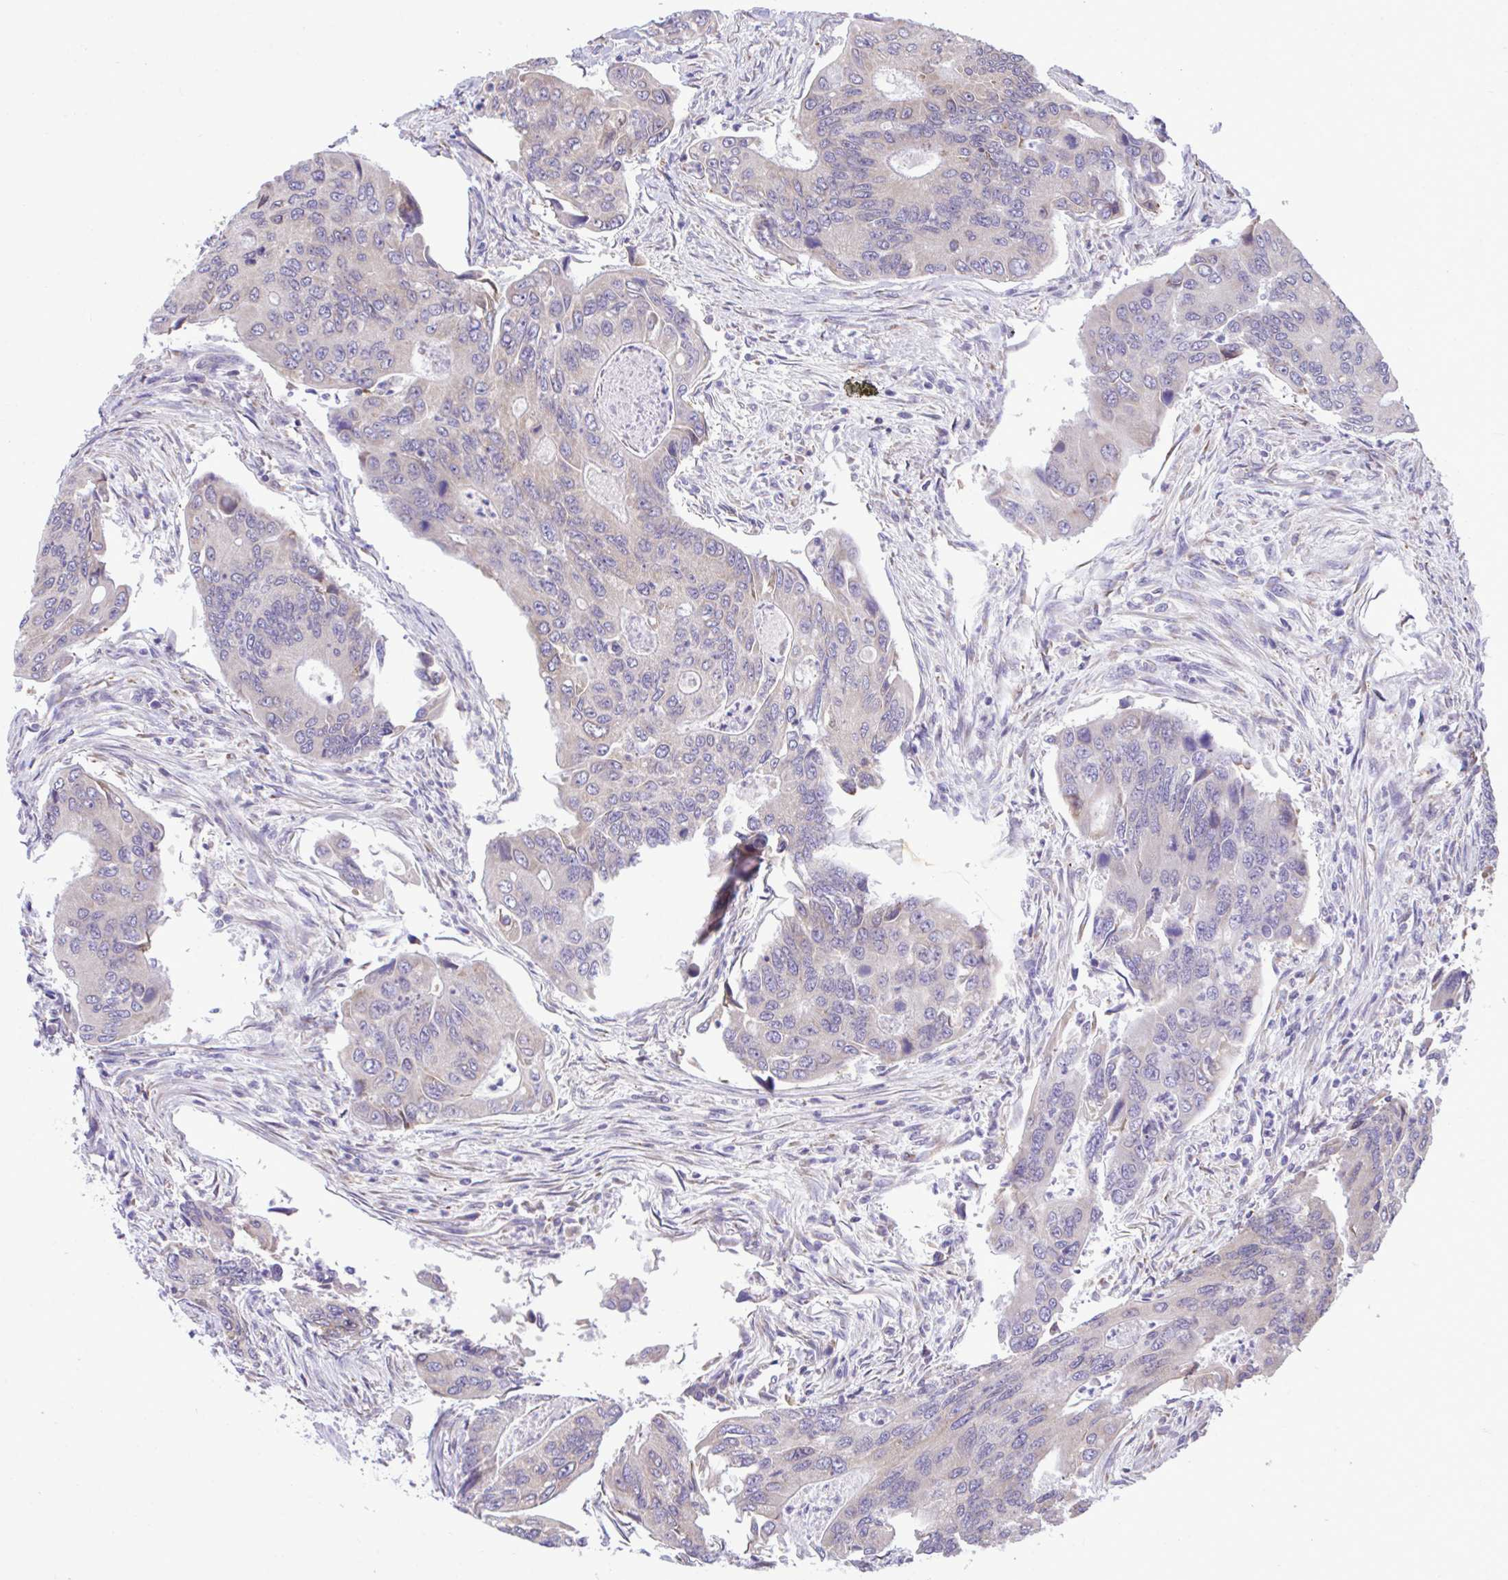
{"staining": {"intensity": "negative", "quantity": "none", "location": "none"}, "tissue": "colorectal cancer", "cell_type": "Tumor cells", "image_type": "cancer", "snomed": [{"axis": "morphology", "description": "Adenocarcinoma, NOS"}, {"axis": "topography", "description": "Colon"}], "caption": "The photomicrograph demonstrates no staining of tumor cells in adenocarcinoma (colorectal).", "gene": "PIGK", "patient": {"sex": "female", "age": 67}}